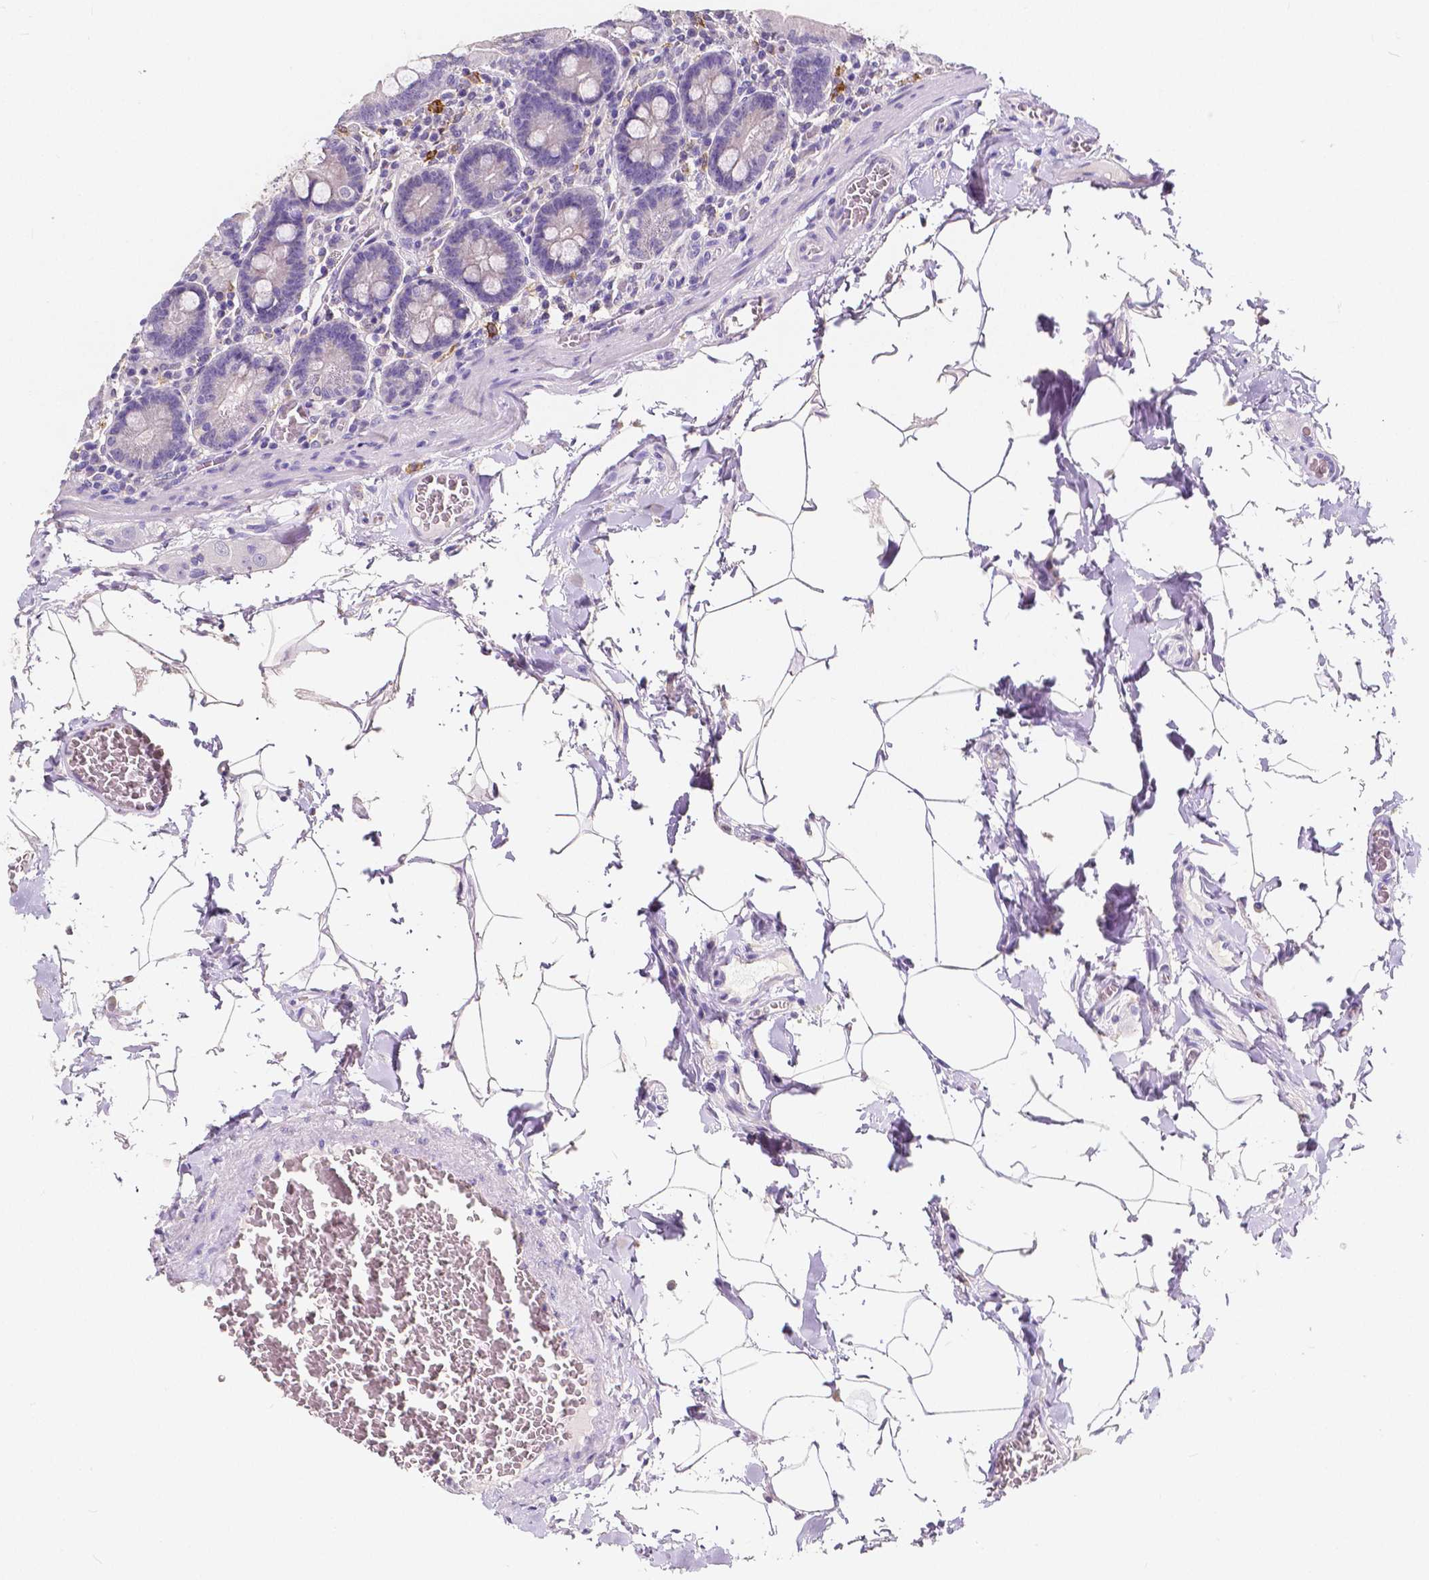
{"staining": {"intensity": "negative", "quantity": "none", "location": "none"}, "tissue": "small intestine", "cell_type": "Glandular cells", "image_type": "normal", "snomed": [{"axis": "morphology", "description": "Normal tissue, NOS"}, {"axis": "topography", "description": "Small intestine"}], "caption": "This image is of unremarkable small intestine stained with immunohistochemistry to label a protein in brown with the nuclei are counter-stained blue. There is no staining in glandular cells. (DAB IHC, high magnification).", "gene": "ACP5", "patient": {"sex": "male", "age": 37}}